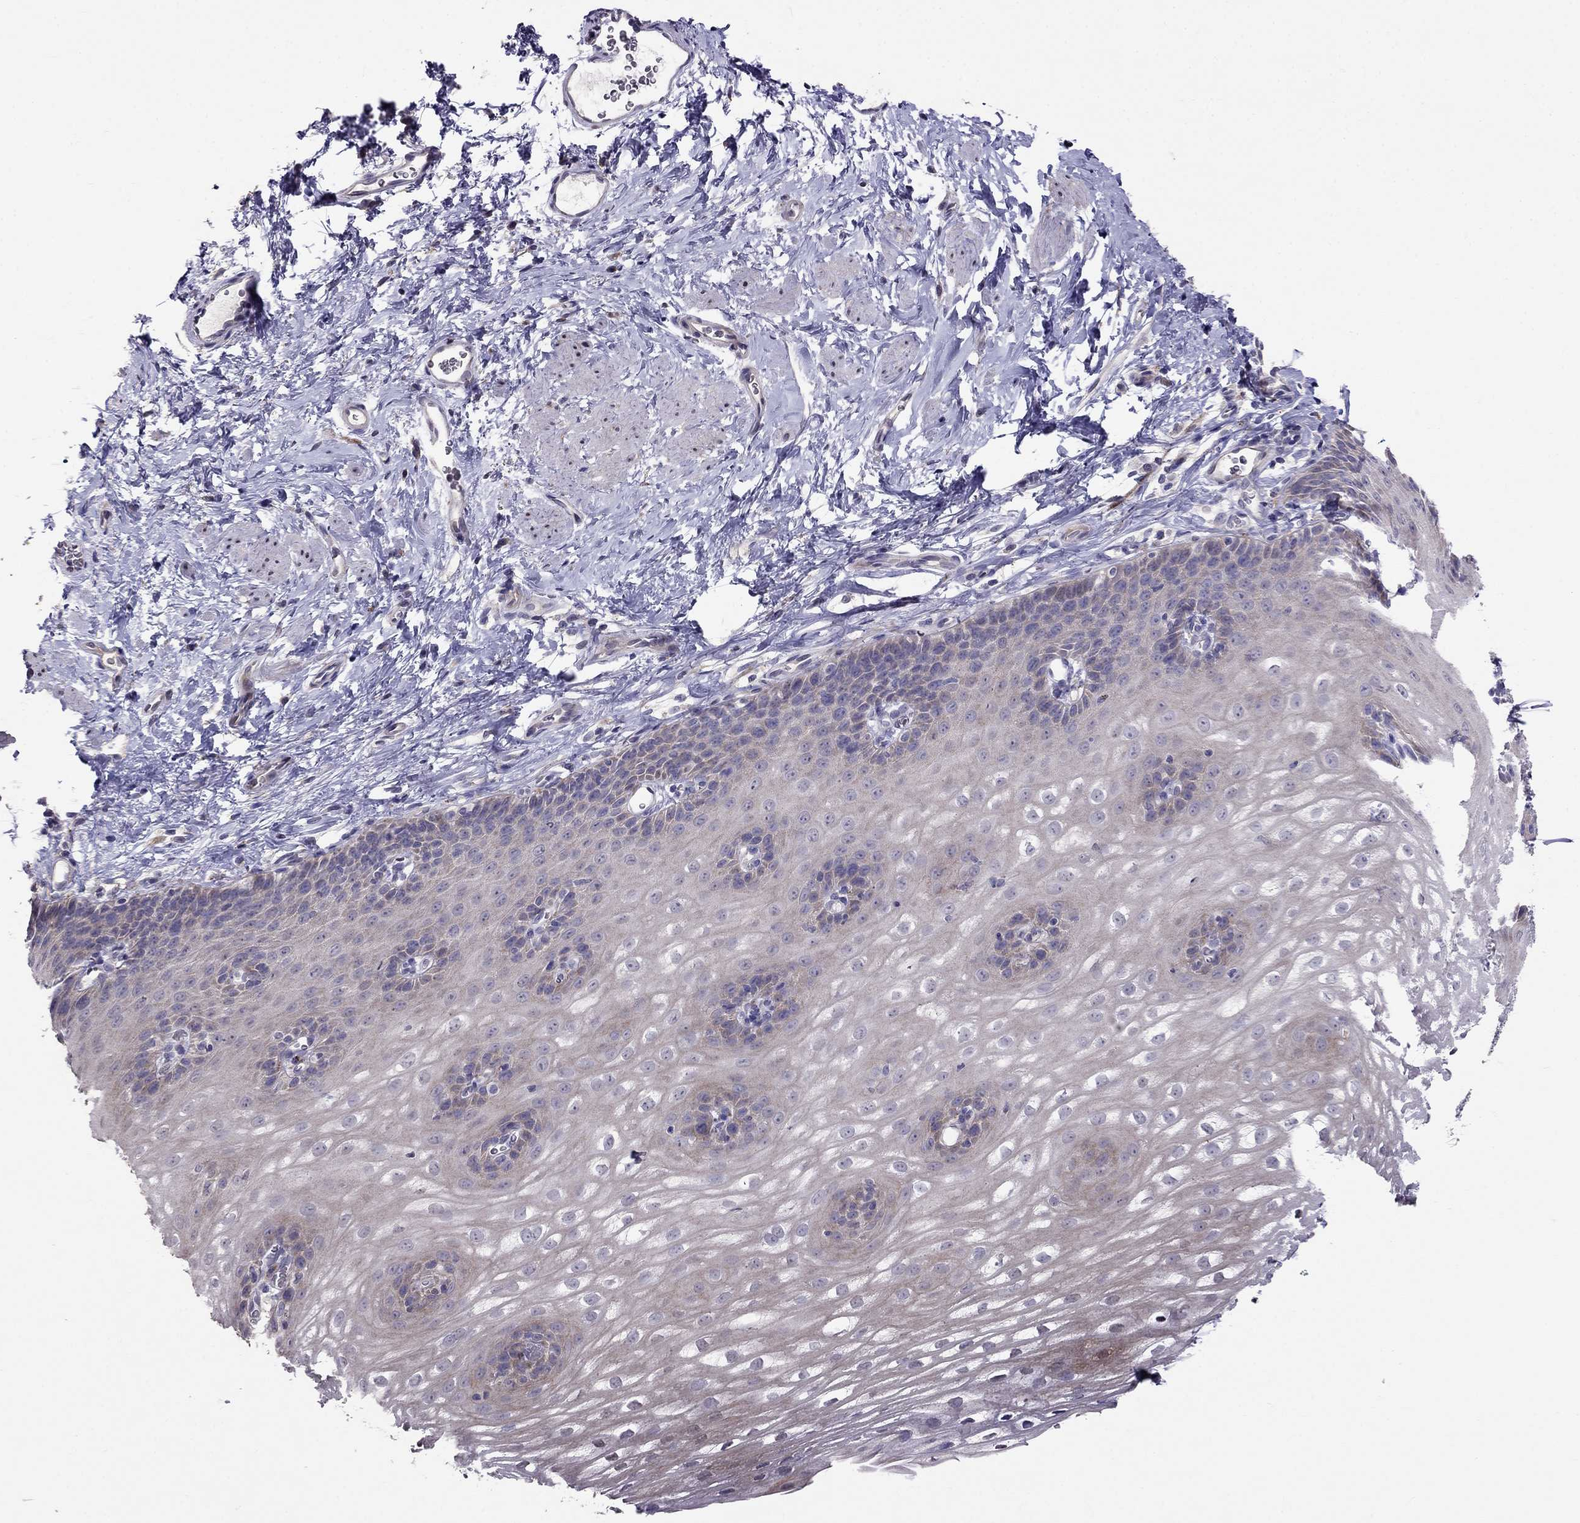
{"staining": {"intensity": "negative", "quantity": "none", "location": "none"}, "tissue": "esophagus", "cell_type": "Squamous epithelial cells", "image_type": "normal", "snomed": [{"axis": "morphology", "description": "Normal tissue, NOS"}, {"axis": "topography", "description": "Esophagus"}], "caption": "Immunohistochemical staining of benign human esophagus shows no significant staining in squamous epithelial cells.", "gene": "MAGEB4", "patient": {"sex": "male", "age": 64}}